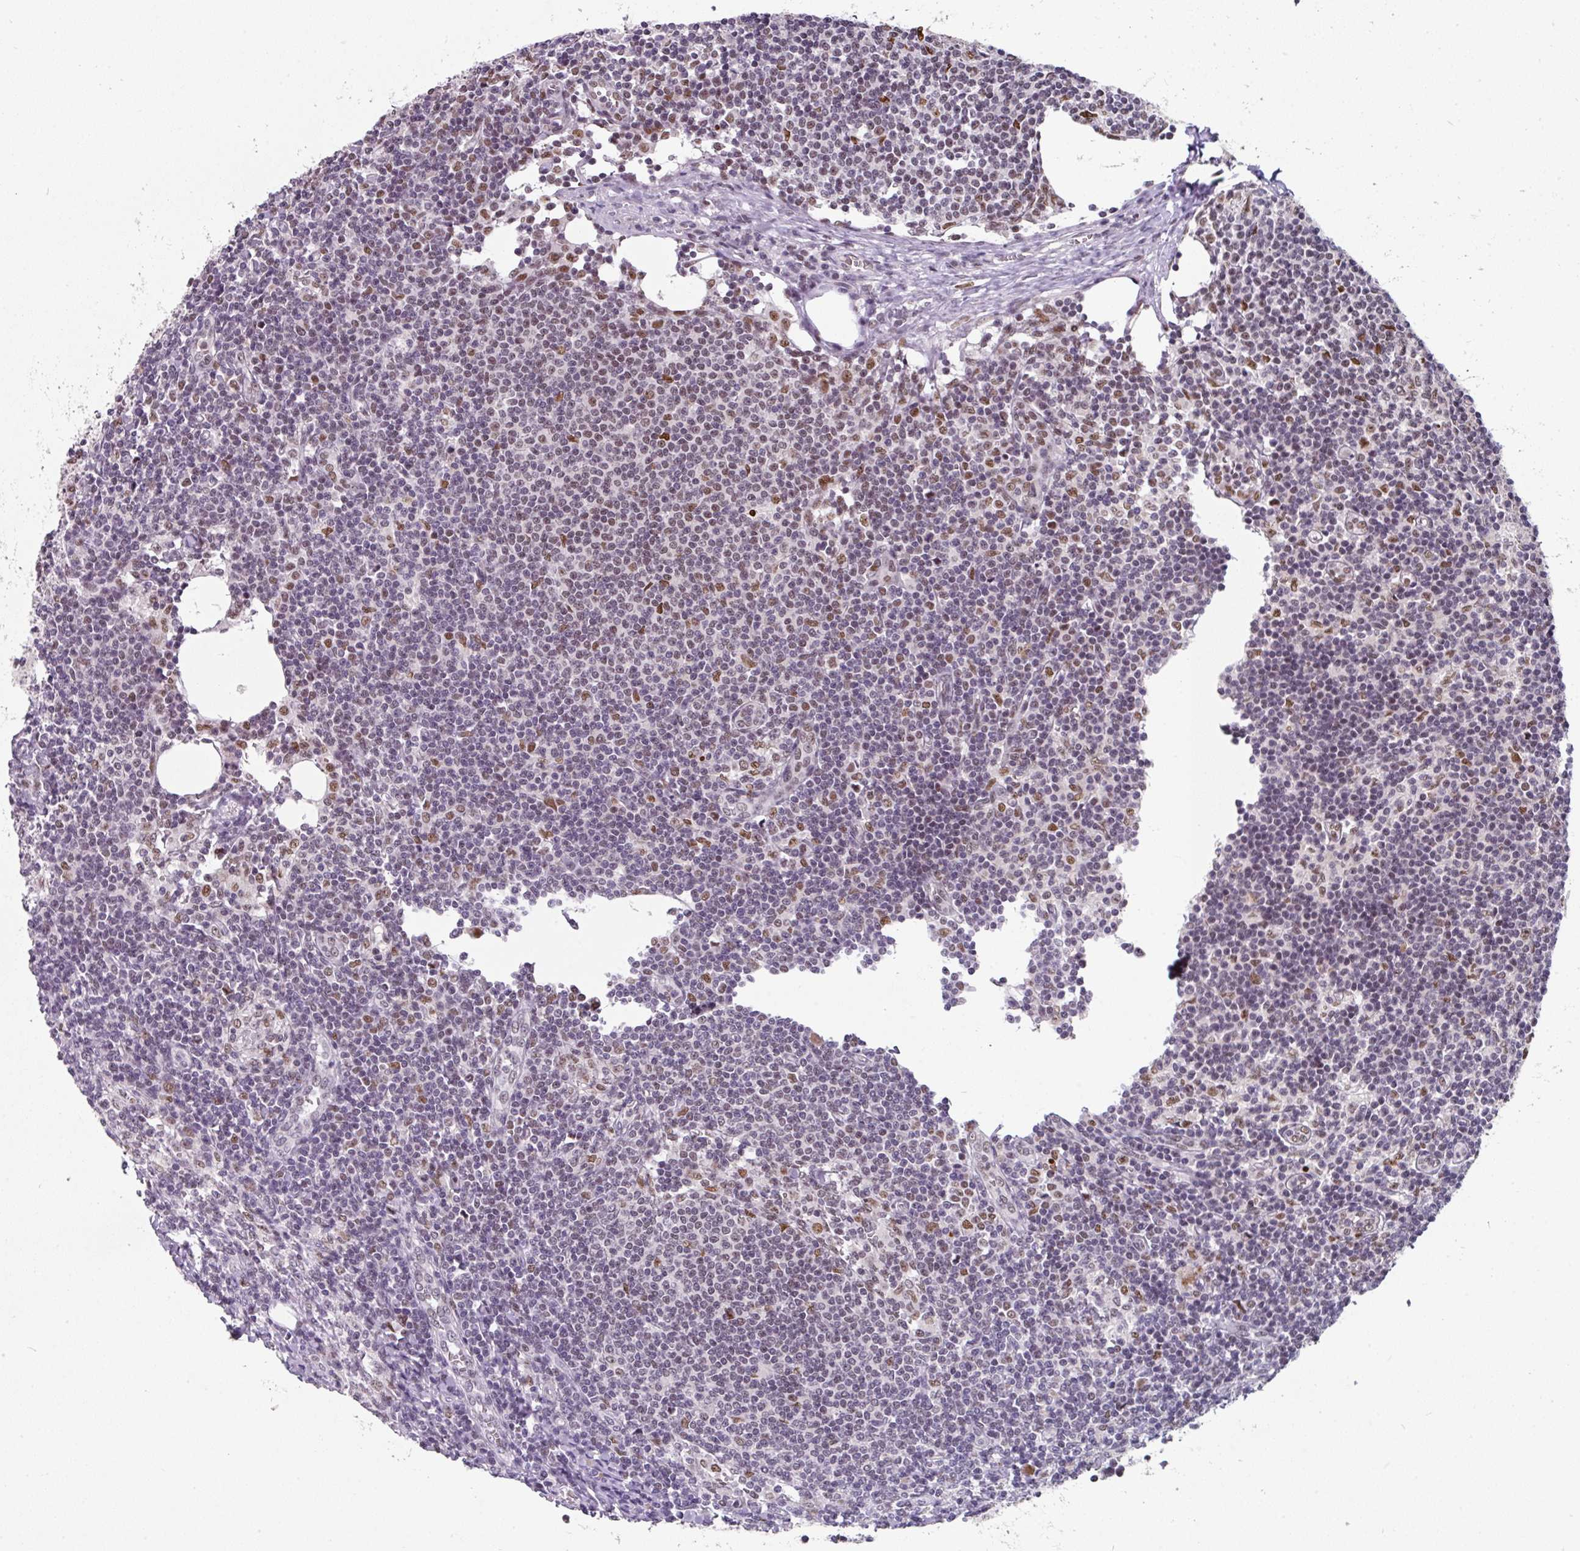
{"staining": {"intensity": "moderate", "quantity": "25%-75%", "location": "nuclear"}, "tissue": "lymph node", "cell_type": "Germinal center cells", "image_type": "normal", "snomed": [{"axis": "morphology", "description": "Normal tissue, NOS"}, {"axis": "topography", "description": "Lymph node"}], "caption": "Lymph node stained with IHC demonstrates moderate nuclear expression in approximately 25%-75% of germinal center cells.", "gene": "ENSG00000283782", "patient": {"sex": "female", "age": 59}}